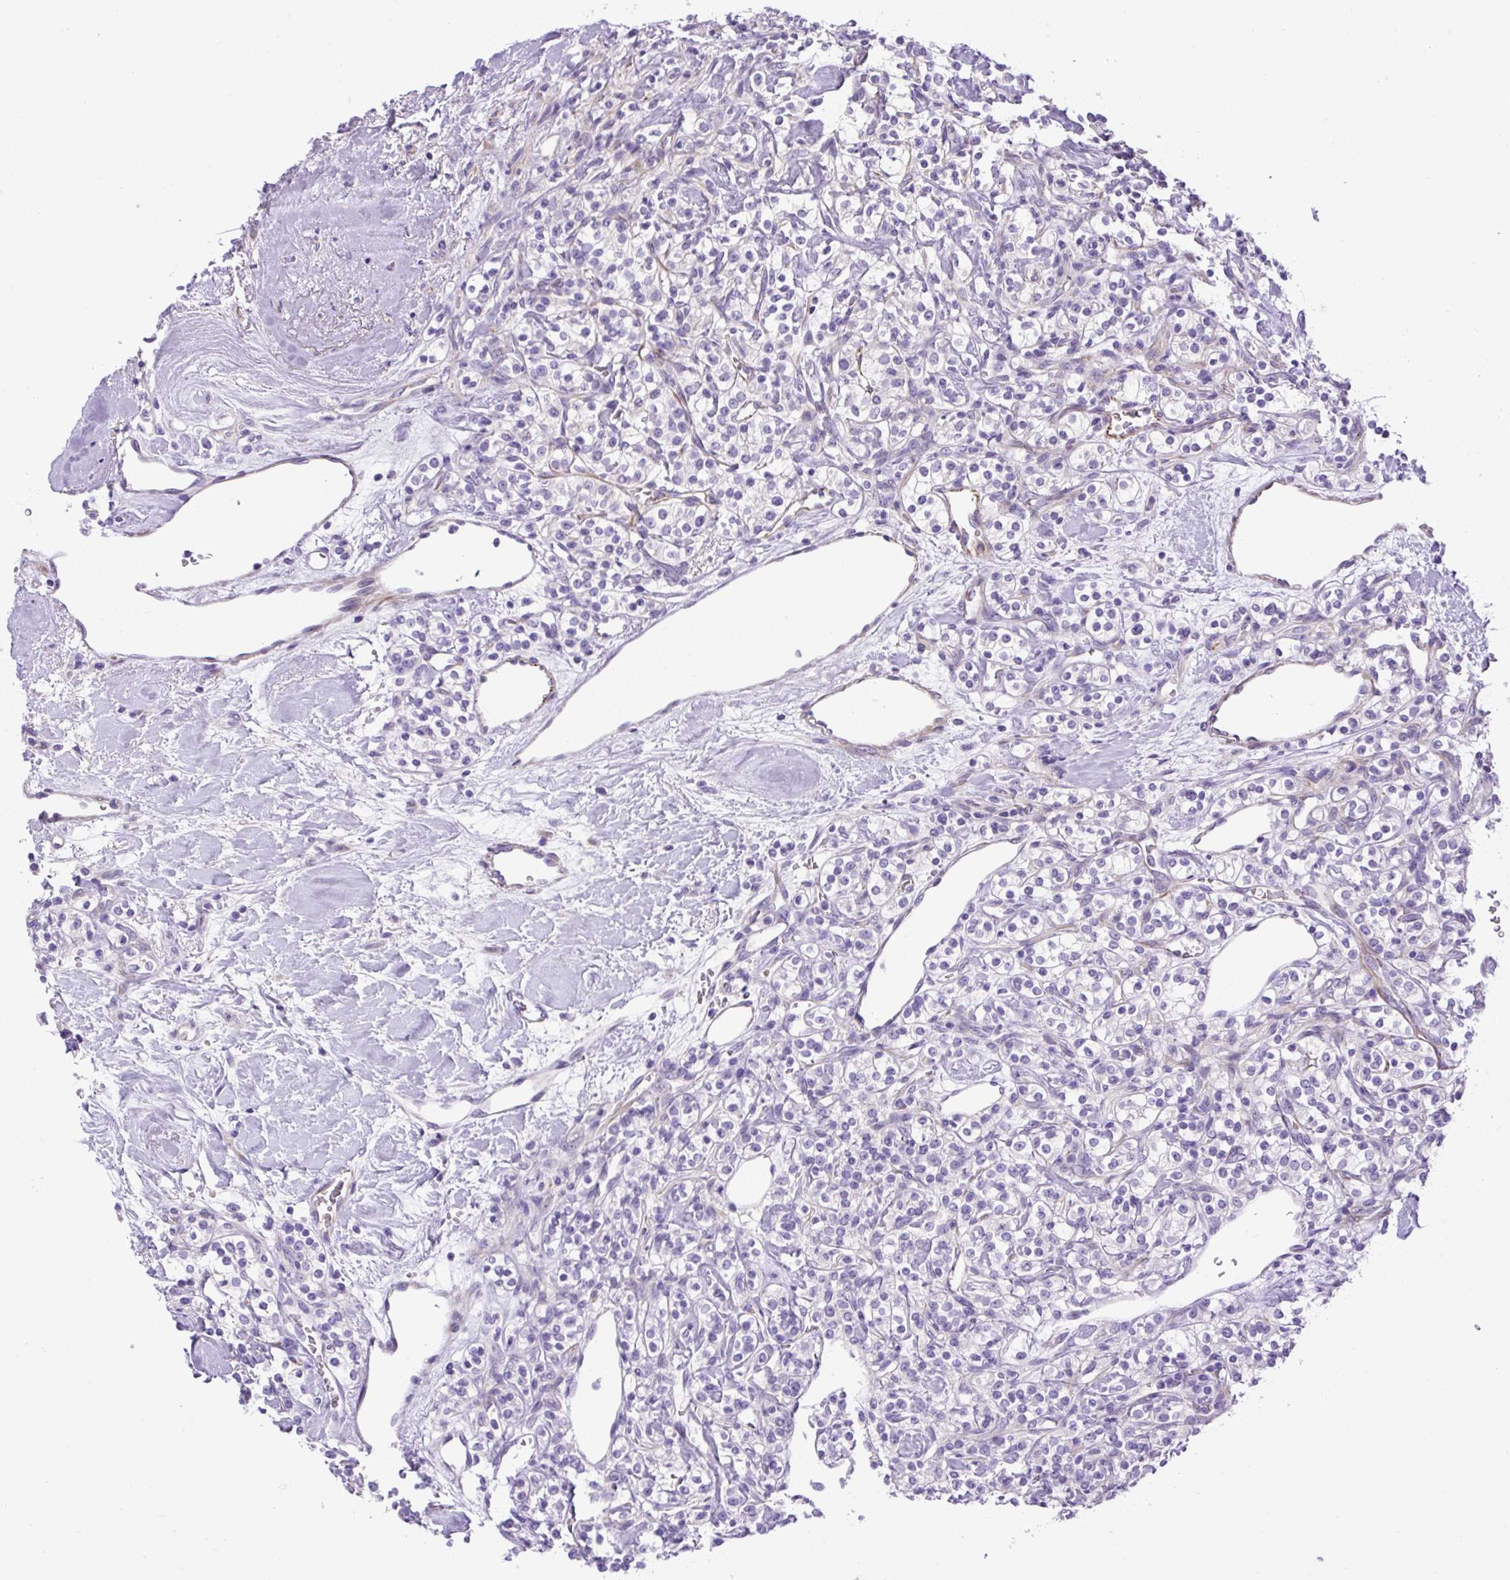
{"staining": {"intensity": "negative", "quantity": "none", "location": "none"}, "tissue": "renal cancer", "cell_type": "Tumor cells", "image_type": "cancer", "snomed": [{"axis": "morphology", "description": "Adenocarcinoma, NOS"}, {"axis": "topography", "description": "Kidney"}], "caption": "Tumor cells show no significant protein positivity in renal cancer.", "gene": "VWA7", "patient": {"sex": "male", "age": 77}}